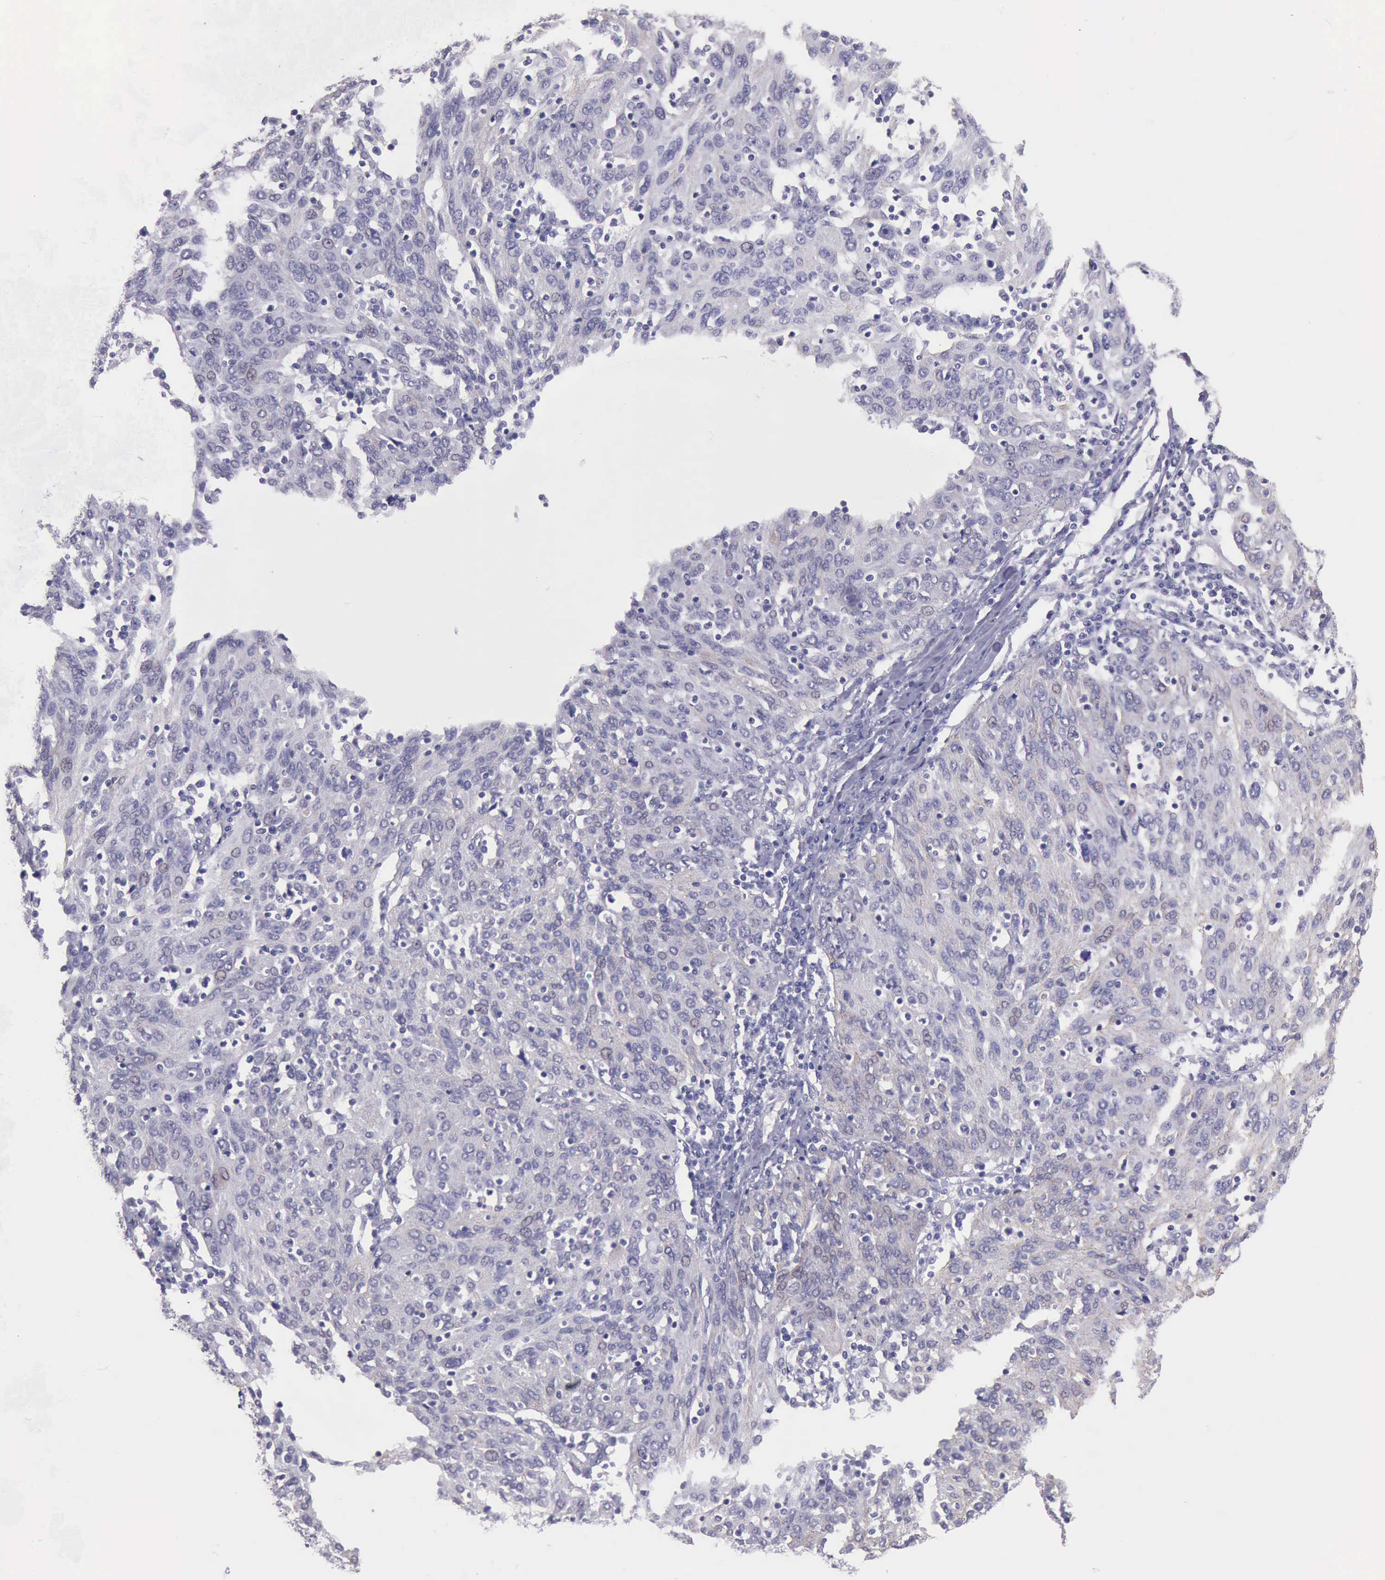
{"staining": {"intensity": "negative", "quantity": "none", "location": "none"}, "tissue": "ovarian cancer", "cell_type": "Tumor cells", "image_type": "cancer", "snomed": [{"axis": "morphology", "description": "Carcinoma, endometroid"}, {"axis": "topography", "description": "Ovary"}], "caption": "Immunohistochemistry (IHC) histopathology image of neoplastic tissue: ovarian cancer stained with DAB (3,3'-diaminobenzidine) demonstrates no significant protein staining in tumor cells.", "gene": "KCND1", "patient": {"sex": "female", "age": 50}}